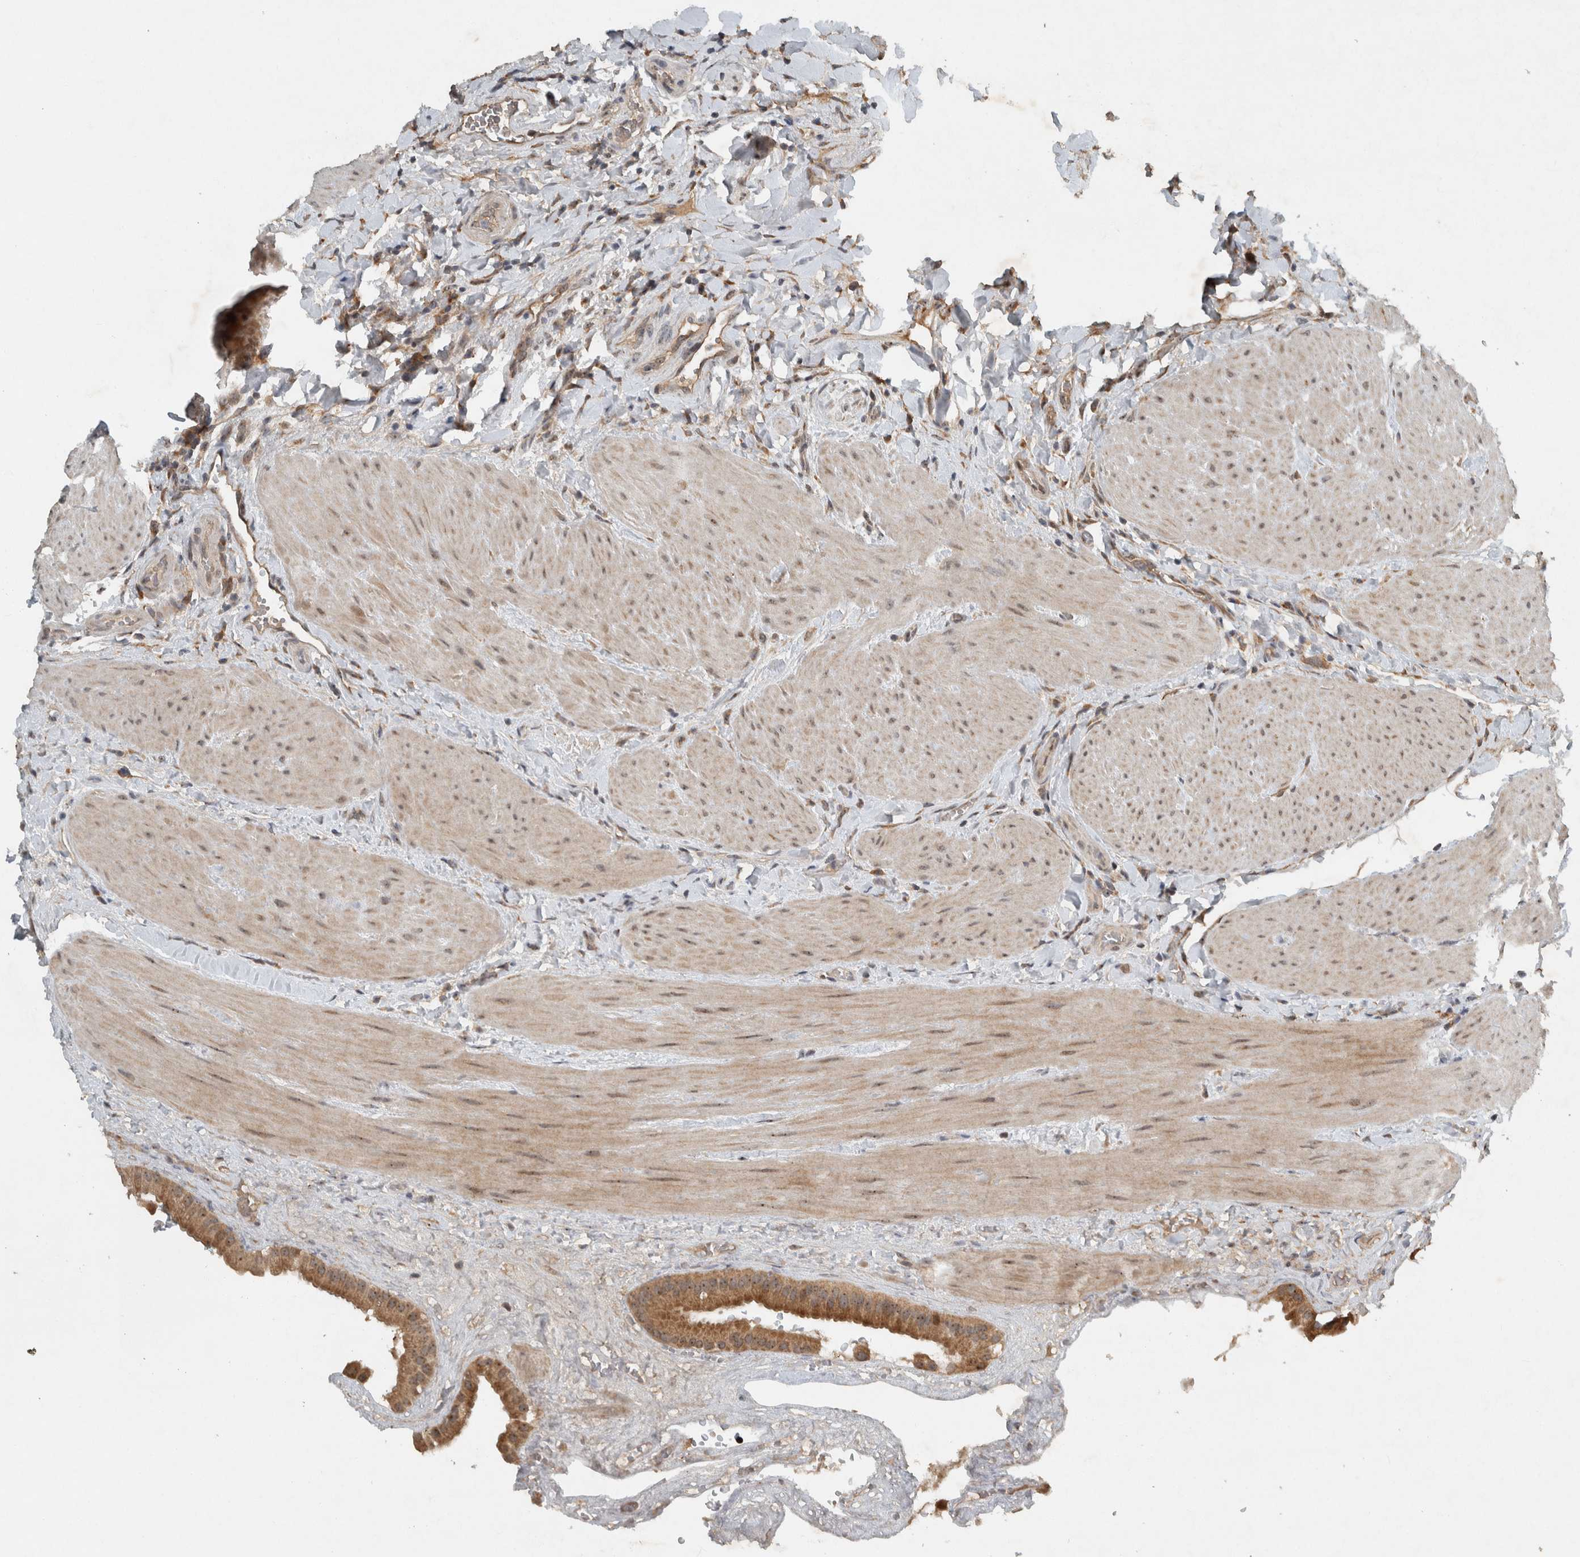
{"staining": {"intensity": "moderate", "quantity": ">75%", "location": "cytoplasmic/membranous,nuclear"}, "tissue": "gallbladder", "cell_type": "Glandular cells", "image_type": "normal", "snomed": [{"axis": "morphology", "description": "Normal tissue, NOS"}, {"axis": "topography", "description": "Gallbladder"}], "caption": "Immunohistochemical staining of normal gallbladder shows moderate cytoplasmic/membranous,nuclear protein staining in approximately >75% of glandular cells.", "gene": "GPR137B", "patient": {"sex": "male", "age": 55}}